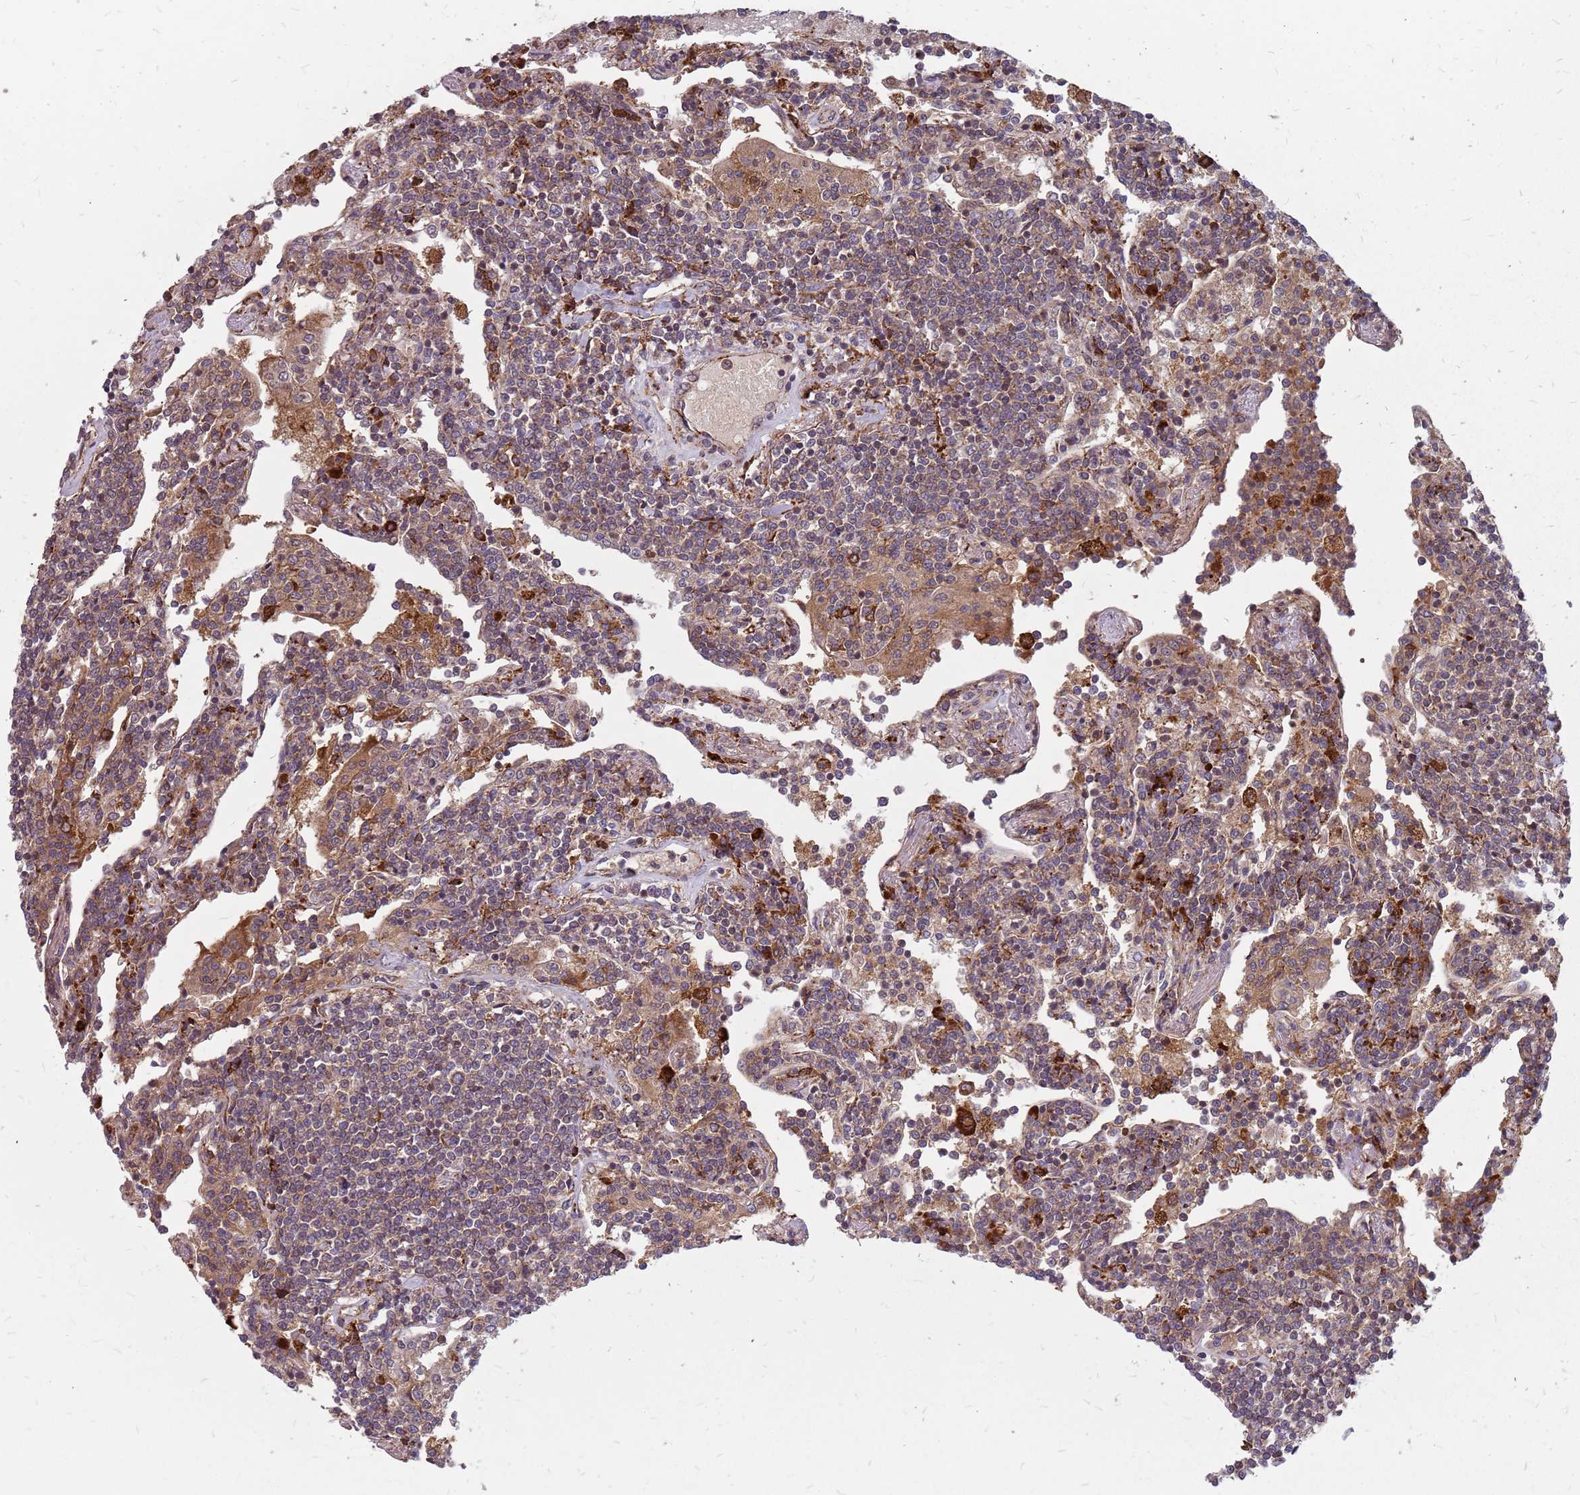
{"staining": {"intensity": "weak", "quantity": ">75%", "location": "cytoplasmic/membranous"}, "tissue": "lymphoma", "cell_type": "Tumor cells", "image_type": "cancer", "snomed": [{"axis": "morphology", "description": "Malignant lymphoma, non-Hodgkin's type, Low grade"}, {"axis": "topography", "description": "Lung"}], "caption": "The image reveals staining of malignant lymphoma, non-Hodgkin's type (low-grade), revealing weak cytoplasmic/membranous protein positivity (brown color) within tumor cells.", "gene": "NME4", "patient": {"sex": "female", "age": 71}}